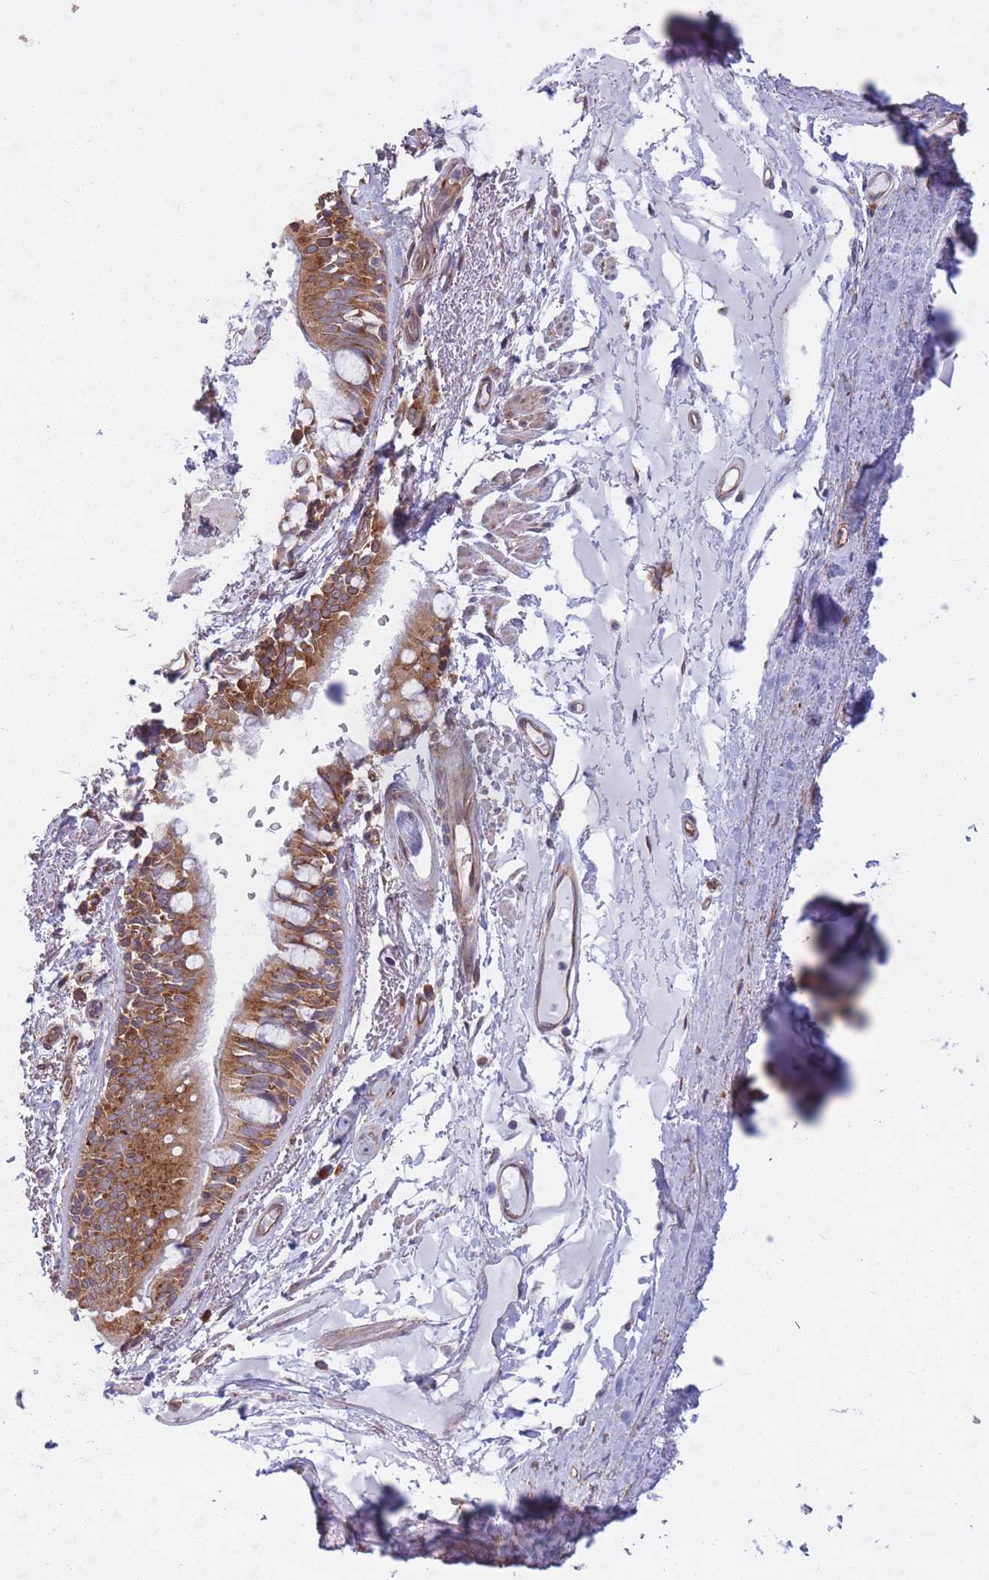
{"staining": {"intensity": "strong", "quantity": ">75%", "location": "cytoplasmic/membranous"}, "tissue": "bronchus", "cell_type": "Respiratory epithelial cells", "image_type": "normal", "snomed": [{"axis": "morphology", "description": "Normal tissue, NOS"}, {"axis": "topography", "description": "Bronchus"}], "caption": "Protein staining of benign bronchus reveals strong cytoplasmic/membranous positivity in approximately >75% of respiratory epithelial cells. (DAB = brown stain, brightfield microscopy at high magnification).", "gene": "CCDC124", "patient": {"sex": "male", "age": 70}}